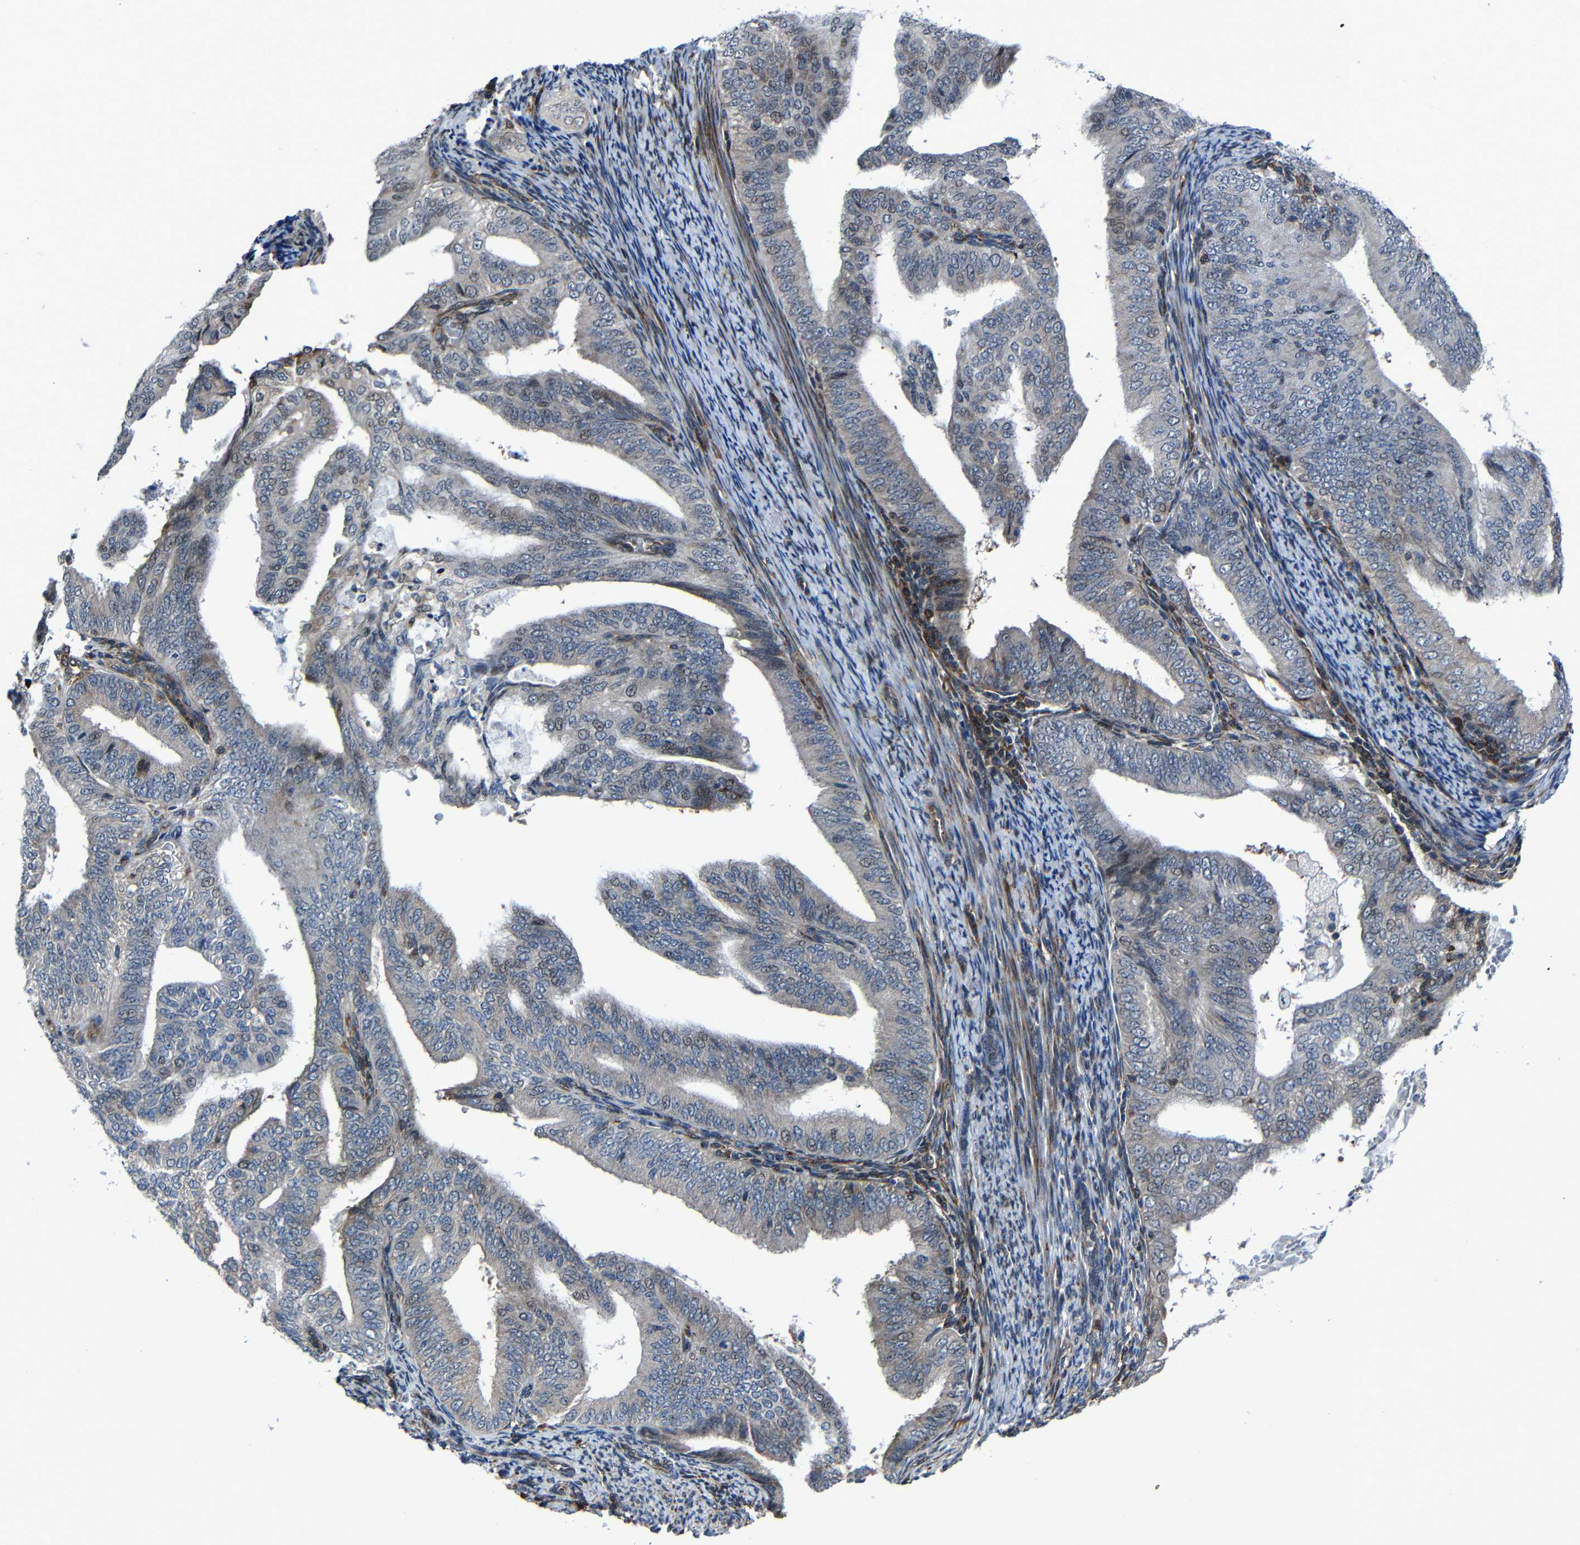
{"staining": {"intensity": "weak", "quantity": "<25%", "location": "cytoplasmic/membranous"}, "tissue": "endometrial cancer", "cell_type": "Tumor cells", "image_type": "cancer", "snomed": [{"axis": "morphology", "description": "Adenocarcinoma, NOS"}, {"axis": "topography", "description": "Endometrium"}], "caption": "A high-resolution image shows immunohistochemistry staining of endometrial adenocarcinoma, which displays no significant expression in tumor cells. The staining was performed using DAB (3,3'-diaminobenzidine) to visualize the protein expression in brown, while the nuclei were stained in blue with hematoxylin (Magnification: 20x).", "gene": "KIAA0513", "patient": {"sex": "female", "age": 58}}